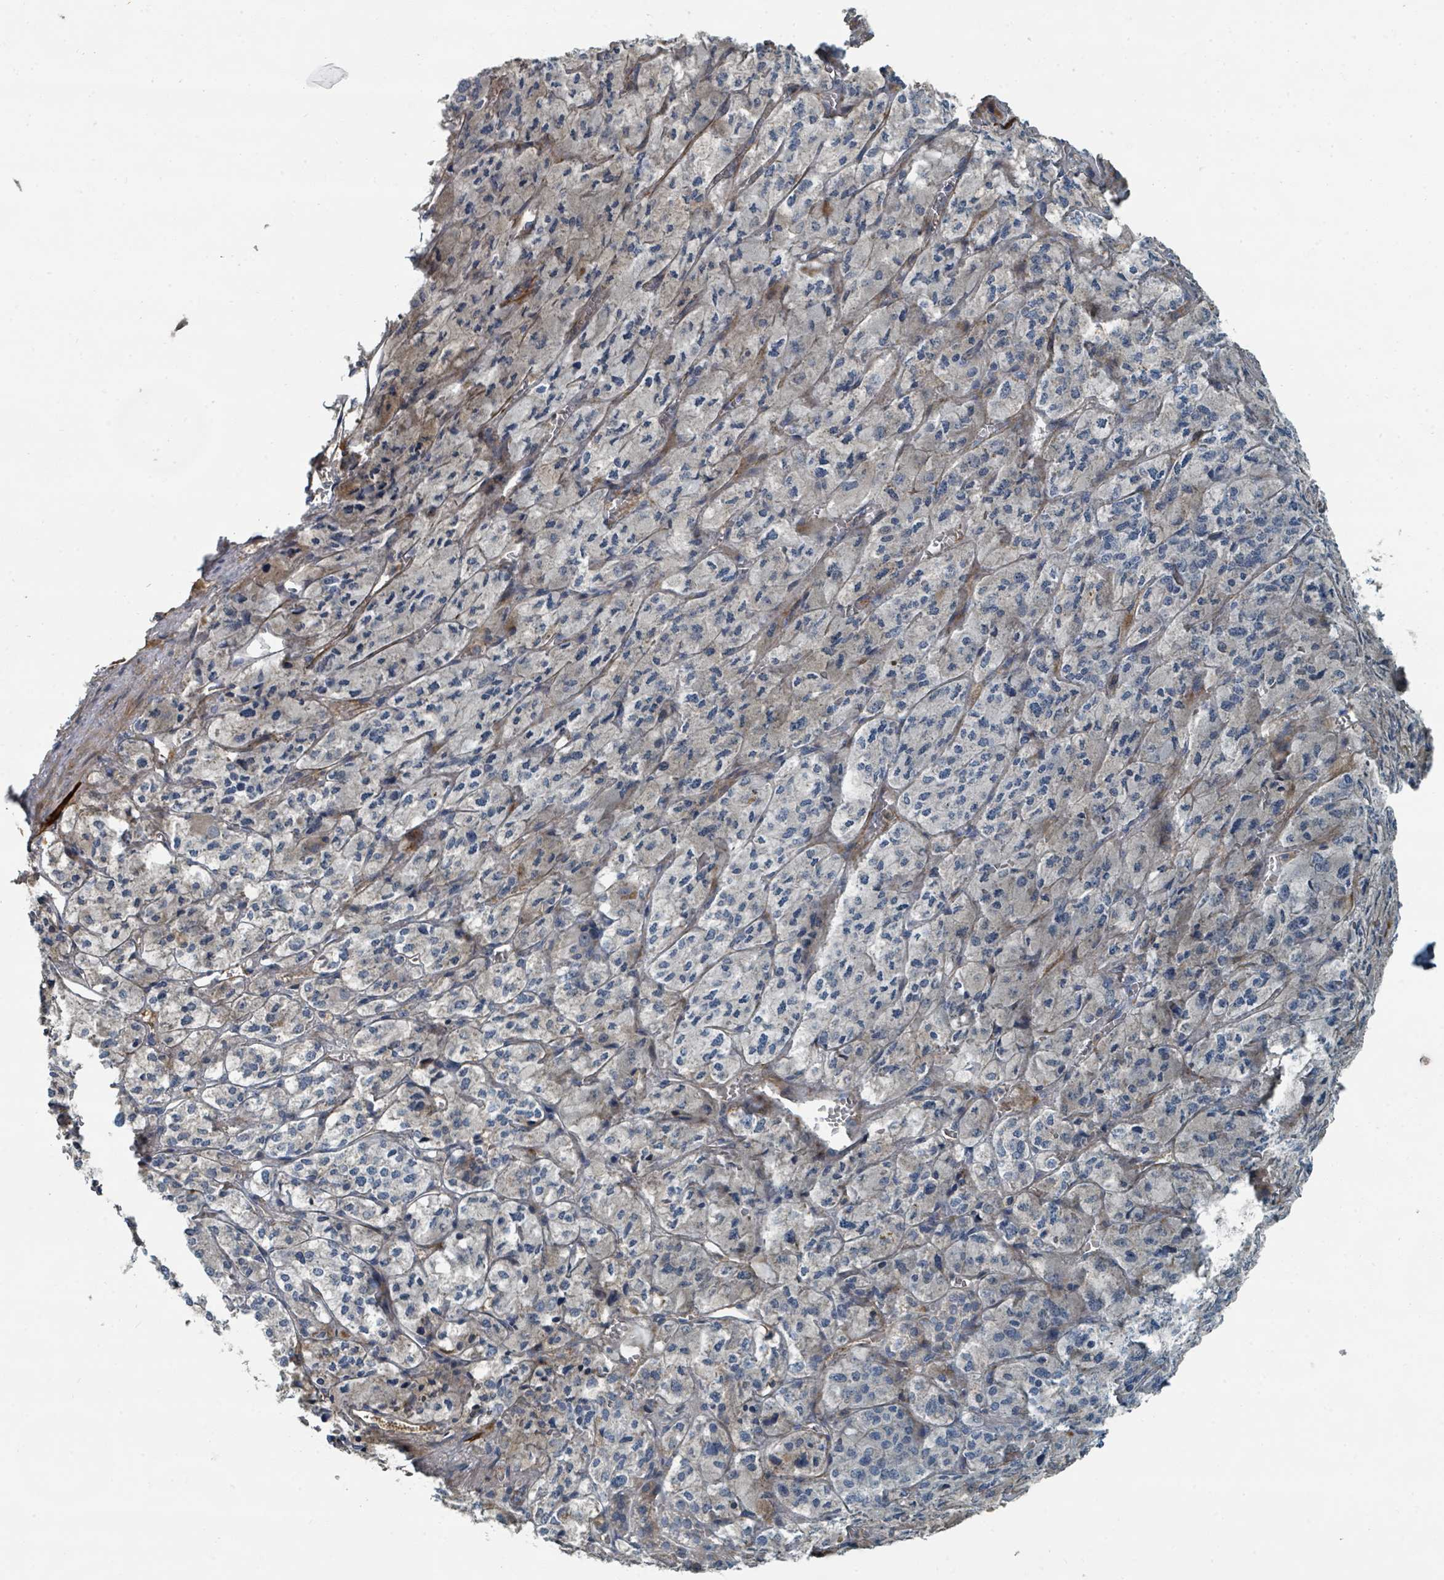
{"staining": {"intensity": "strong", "quantity": "<25%", "location": "cytoplasmic/membranous,nuclear"}, "tissue": "adrenal gland", "cell_type": "Glandular cells", "image_type": "normal", "snomed": [{"axis": "morphology", "description": "Normal tissue, NOS"}, {"axis": "topography", "description": "Adrenal gland"}], "caption": "An image showing strong cytoplasmic/membranous,nuclear positivity in about <25% of glandular cells in unremarkable adrenal gland, as visualized by brown immunohistochemical staining.", "gene": "SLC44A5", "patient": {"sex": "female", "age": 41}}